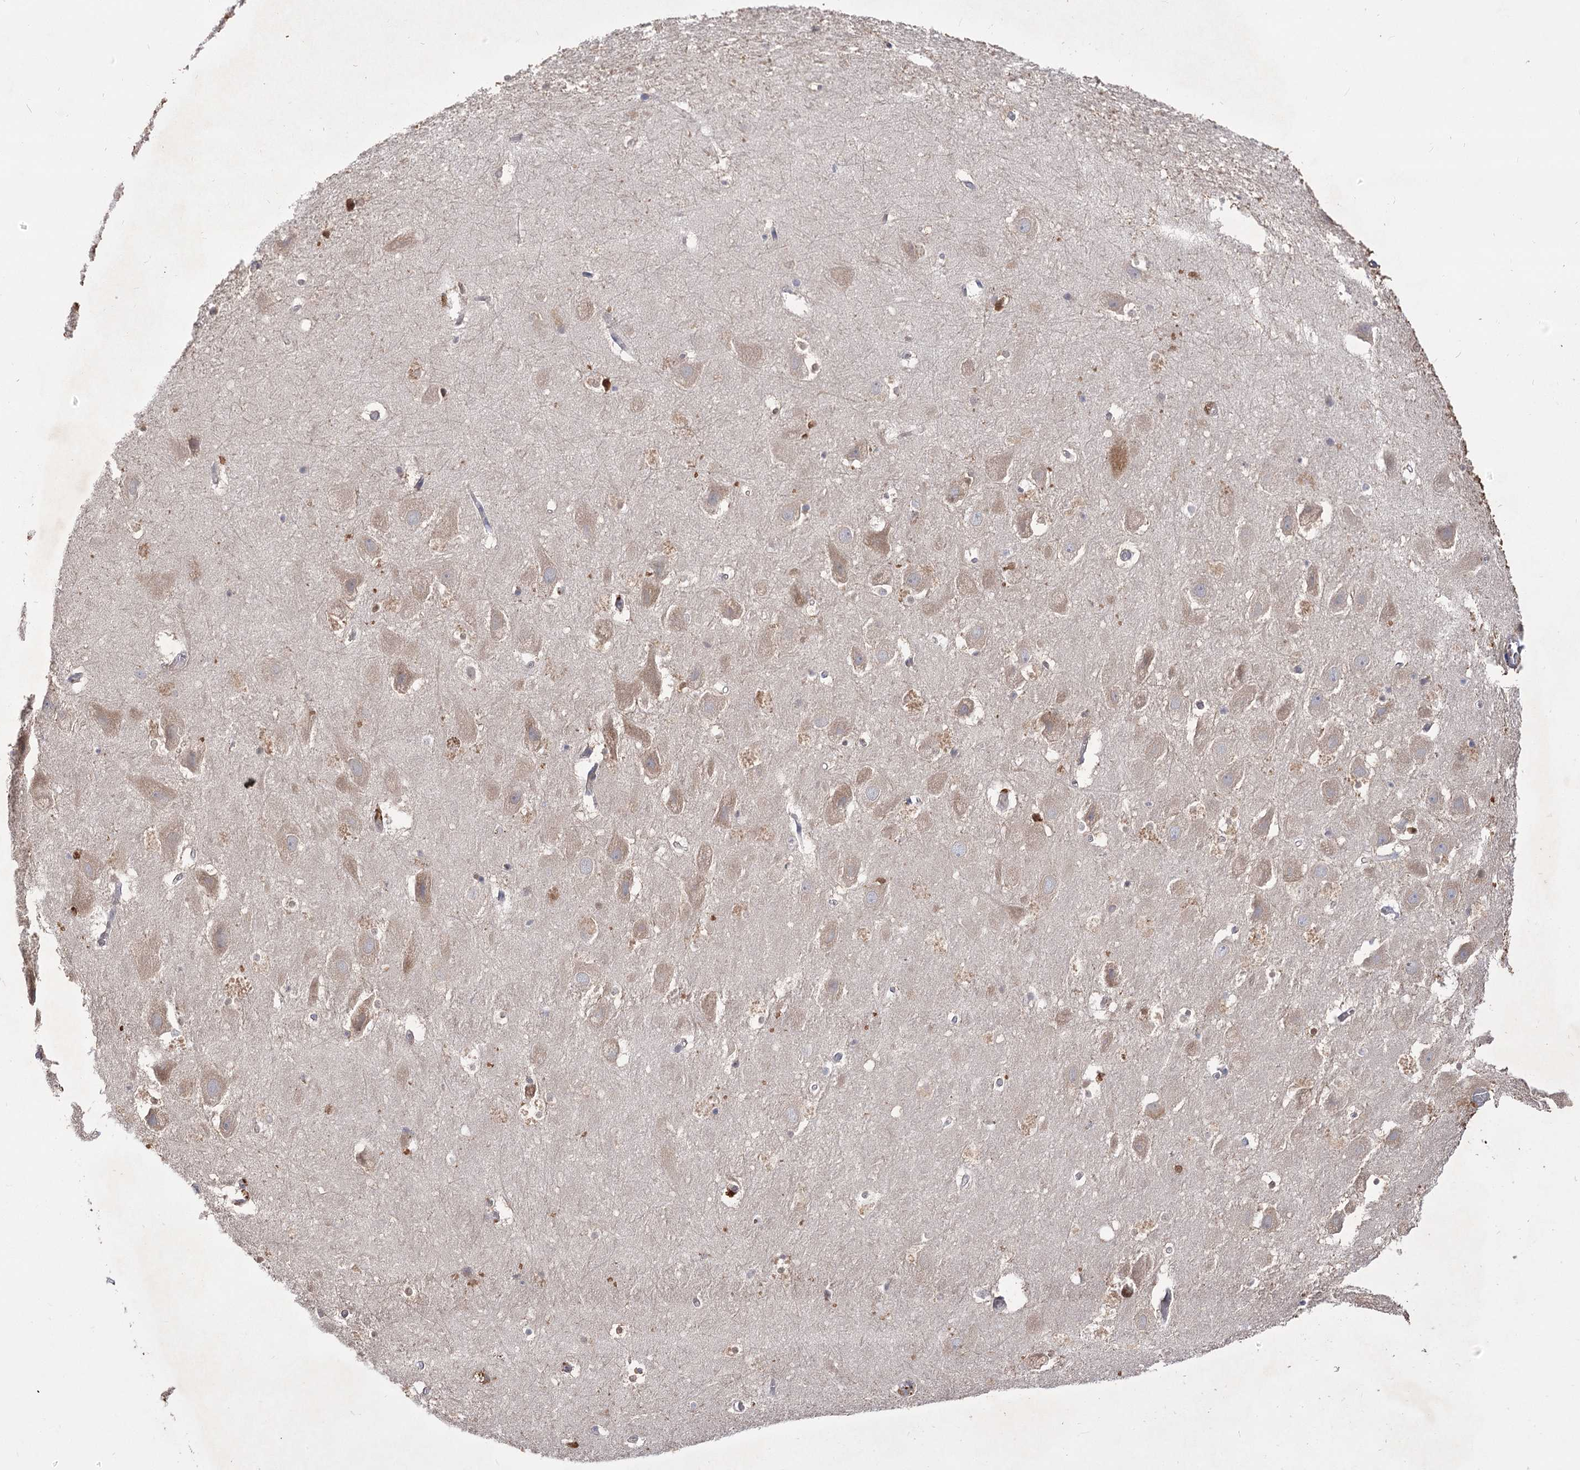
{"staining": {"intensity": "weak", "quantity": "<25%", "location": "nuclear"}, "tissue": "hippocampus", "cell_type": "Glial cells", "image_type": "normal", "snomed": [{"axis": "morphology", "description": "Normal tissue, NOS"}, {"axis": "topography", "description": "Hippocampus"}], "caption": "This image is of benign hippocampus stained with IHC to label a protein in brown with the nuclei are counter-stained blue. There is no expression in glial cells.", "gene": "SIAE", "patient": {"sex": "female", "age": 52}}